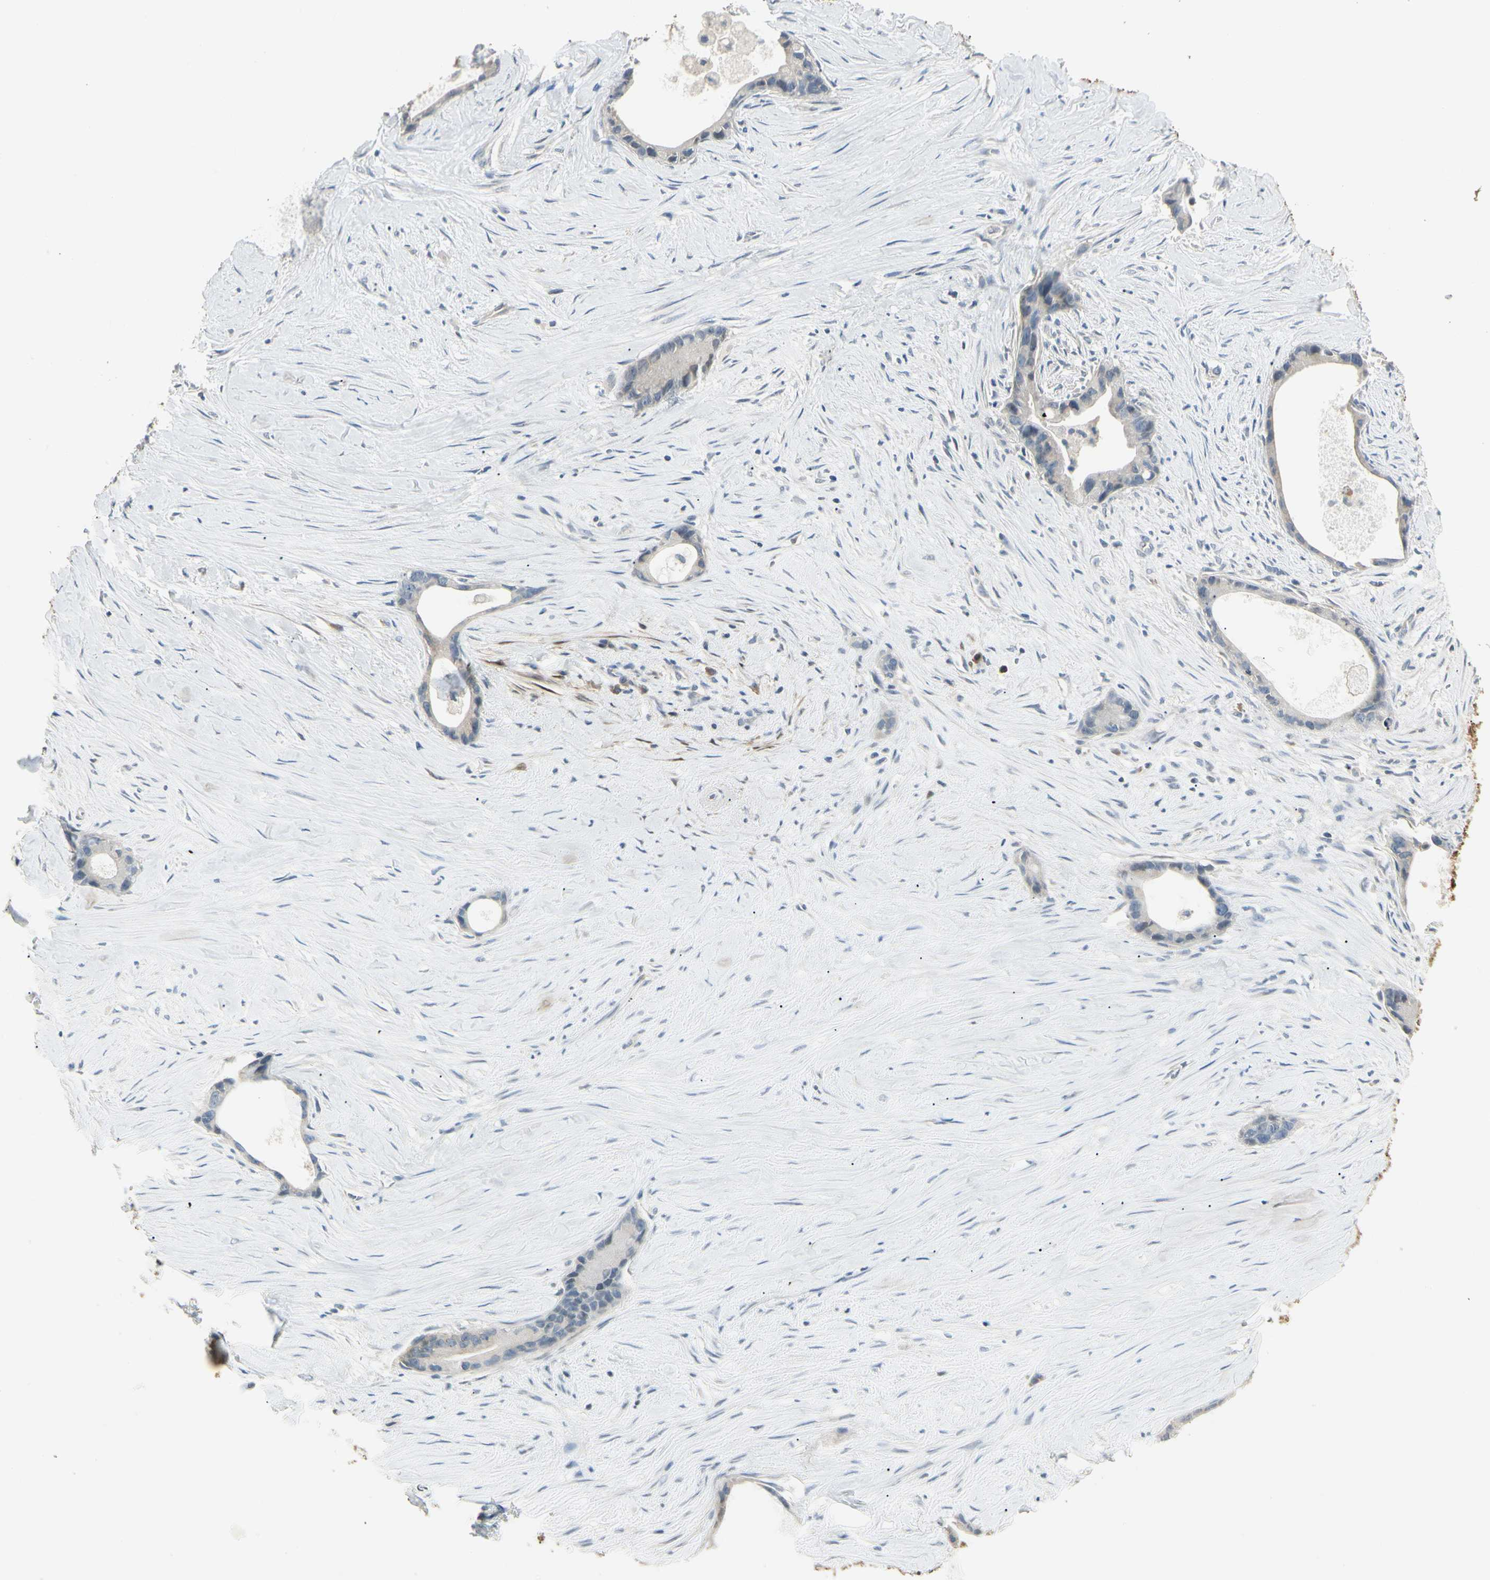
{"staining": {"intensity": "negative", "quantity": "none", "location": "none"}, "tissue": "liver cancer", "cell_type": "Tumor cells", "image_type": "cancer", "snomed": [{"axis": "morphology", "description": "Cholangiocarcinoma"}, {"axis": "topography", "description": "Liver"}], "caption": "Tumor cells show no significant staining in liver cholangiocarcinoma.", "gene": "GNE", "patient": {"sex": "female", "age": 55}}